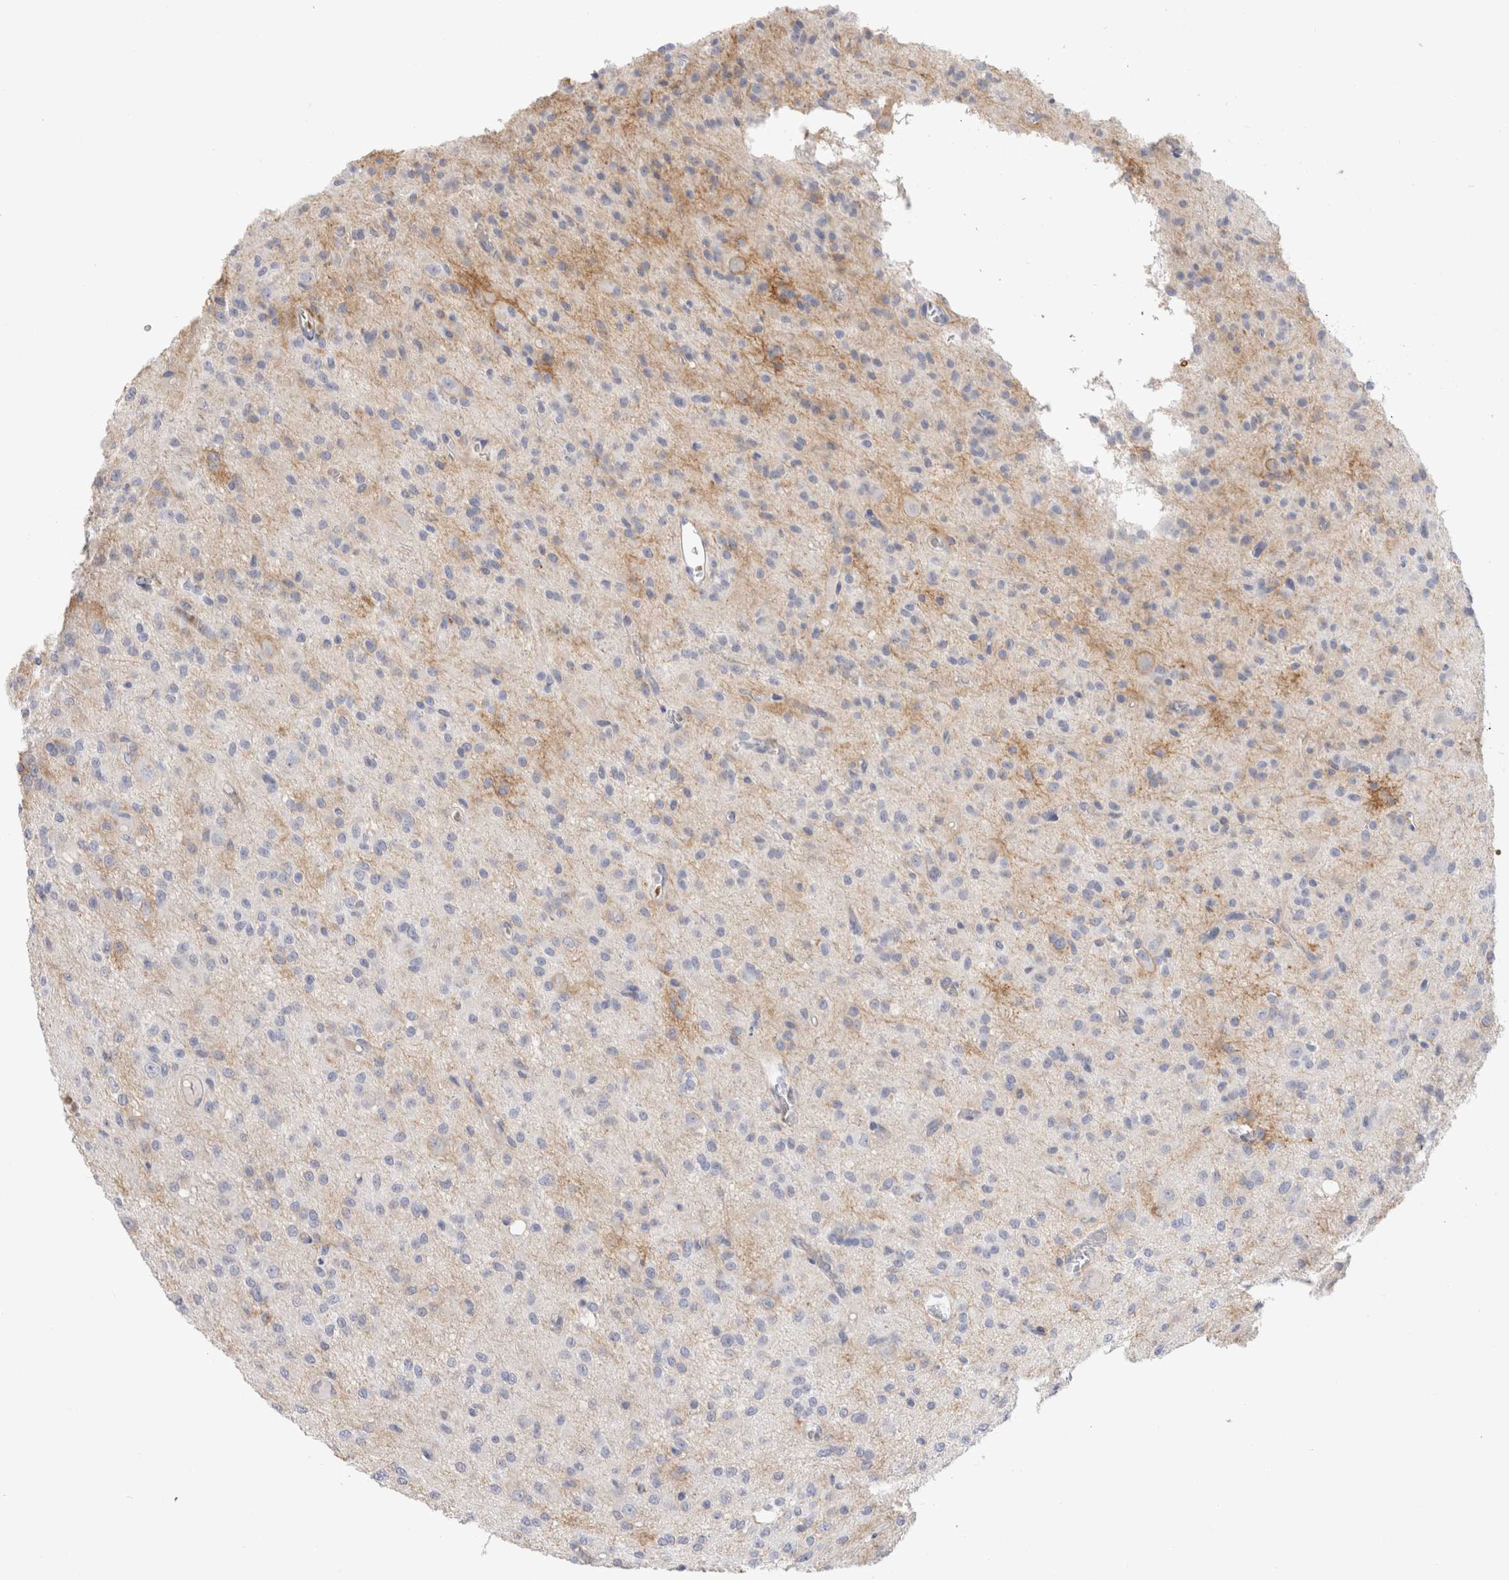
{"staining": {"intensity": "negative", "quantity": "none", "location": "none"}, "tissue": "glioma", "cell_type": "Tumor cells", "image_type": "cancer", "snomed": [{"axis": "morphology", "description": "Glioma, malignant, High grade"}, {"axis": "topography", "description": "Brain"}], "caption": "DAB (3,3'-diaminobenzidine) immunohistochemical staining of glioma demonstrates no significant expression in tumor cells.", "gene": "CD38", "patient": {"sex": "female", "age": 59}}